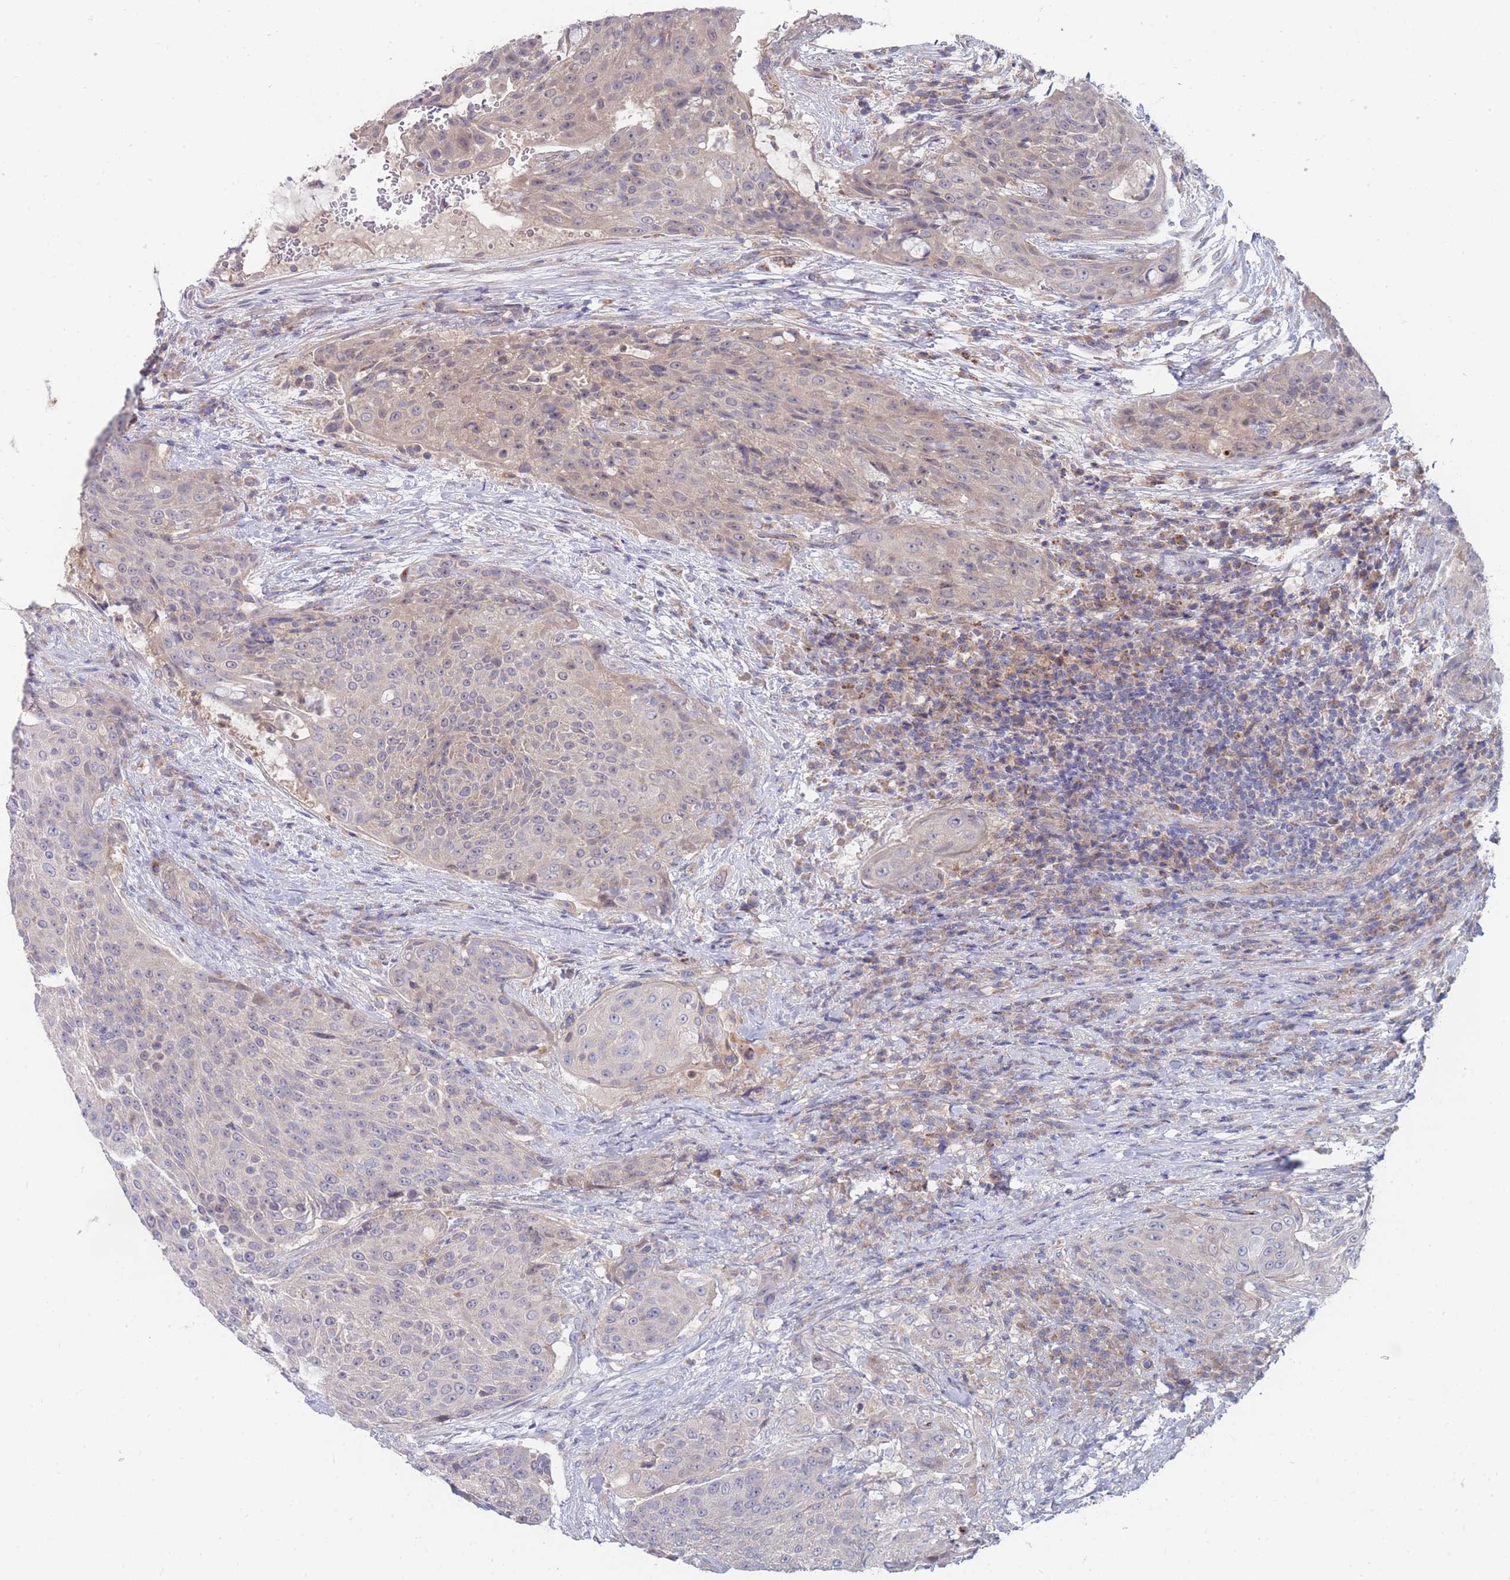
{"staining": {"intensity": "weak", "quantity": "25%-75%", "location": "cytoplasmic/membranous"}, "tissue": "urothelial cancer", "cell_type": "Tumor cells", "image_type": "cancer", "snomed": [{"axis": "morphology", "description": "Urothelial carcinoma, High grade"}, {"axis": "topography", "description": "Urinary bladder"}], "caption": "A brown stain shows weak cytoplasmic/membranous expression of a protein in urothelial carcinoma (high-grade) tumor cells.", "gene": "NUB1", "patient": {"sex": "female", "age": 63}}